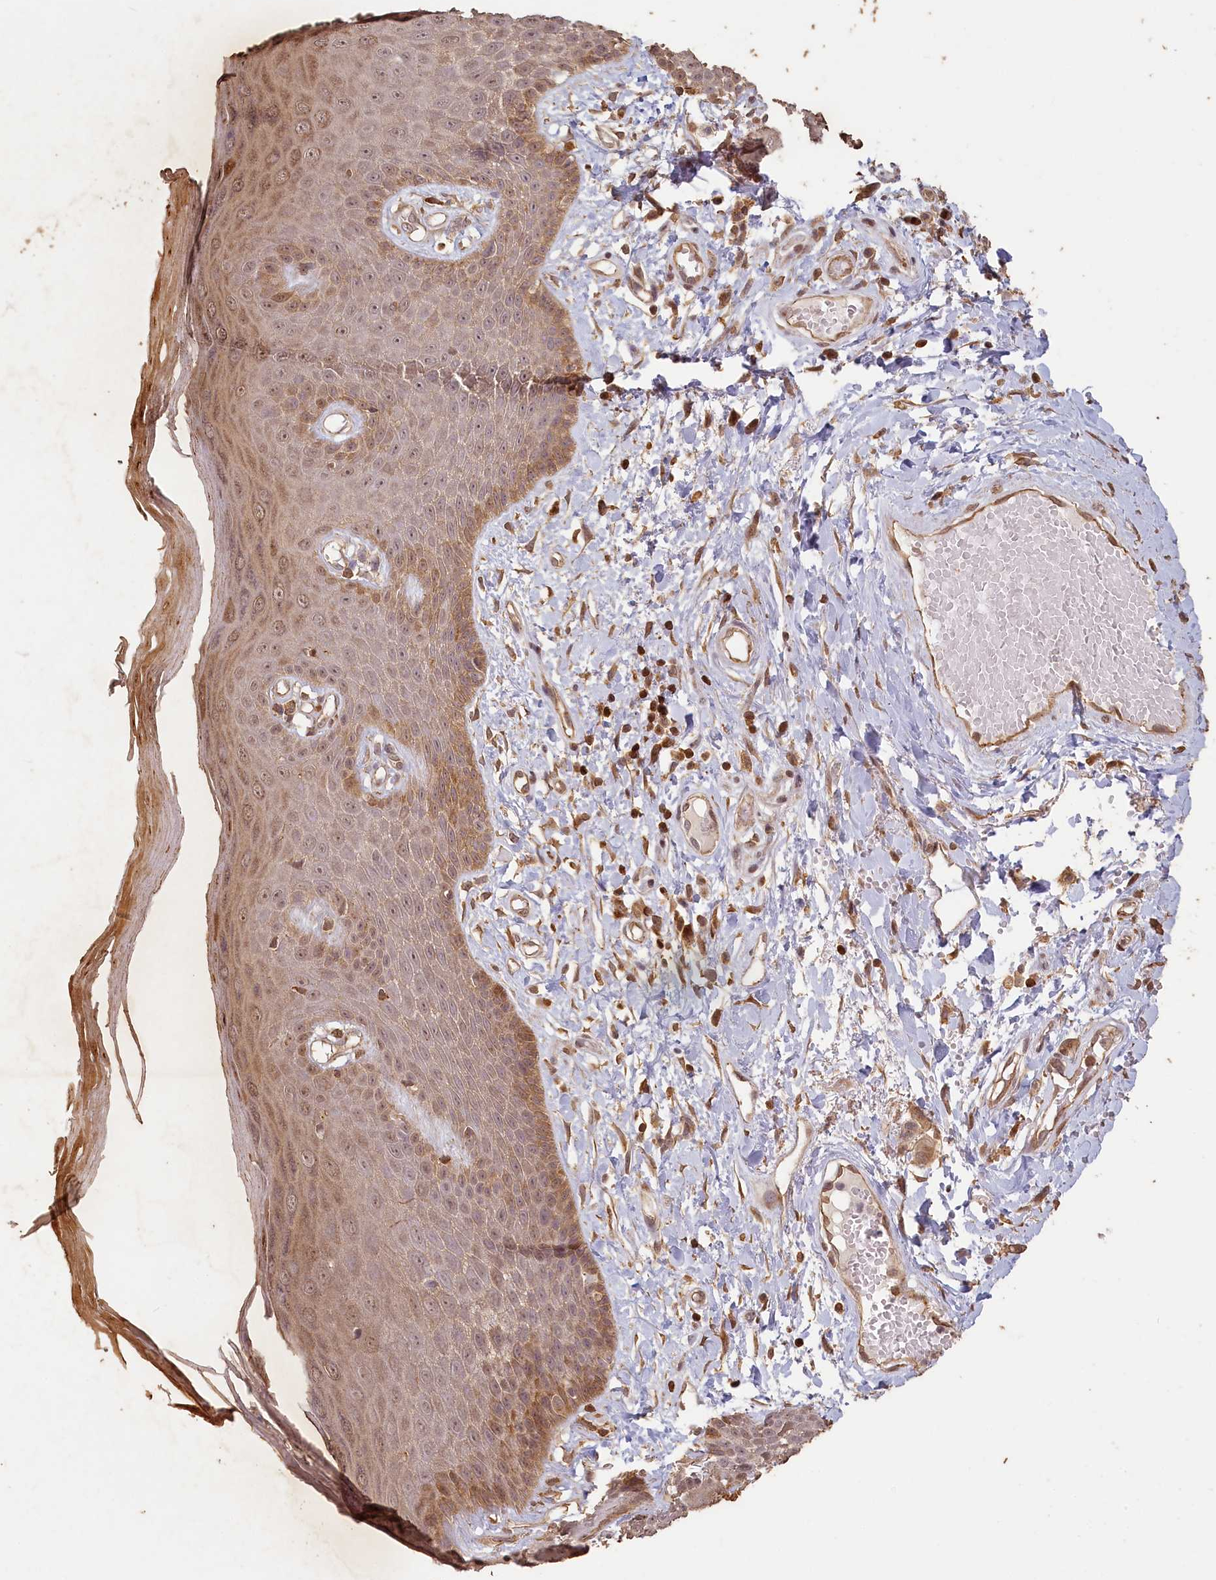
{"staining": {"intensity": "moderate", "quantity": "<25%", "location": "cytoplasmic/membranous,nuclear"}, "tissue": "skin", "cell_type": "Epidermal cells", "image_type": "normal", "snomed": [{"axis": "morphology", "description": "Normal tissue, NOS"}, {"axis": "topography", "description": "Anal"}], "caption": "Epidermal cells show moderate cytoplasmic/membranous,nuclear positivity in about <25% of cells in benign skin.", "gene": "MADD", "patient": {"sex": "male", "age": 78}}